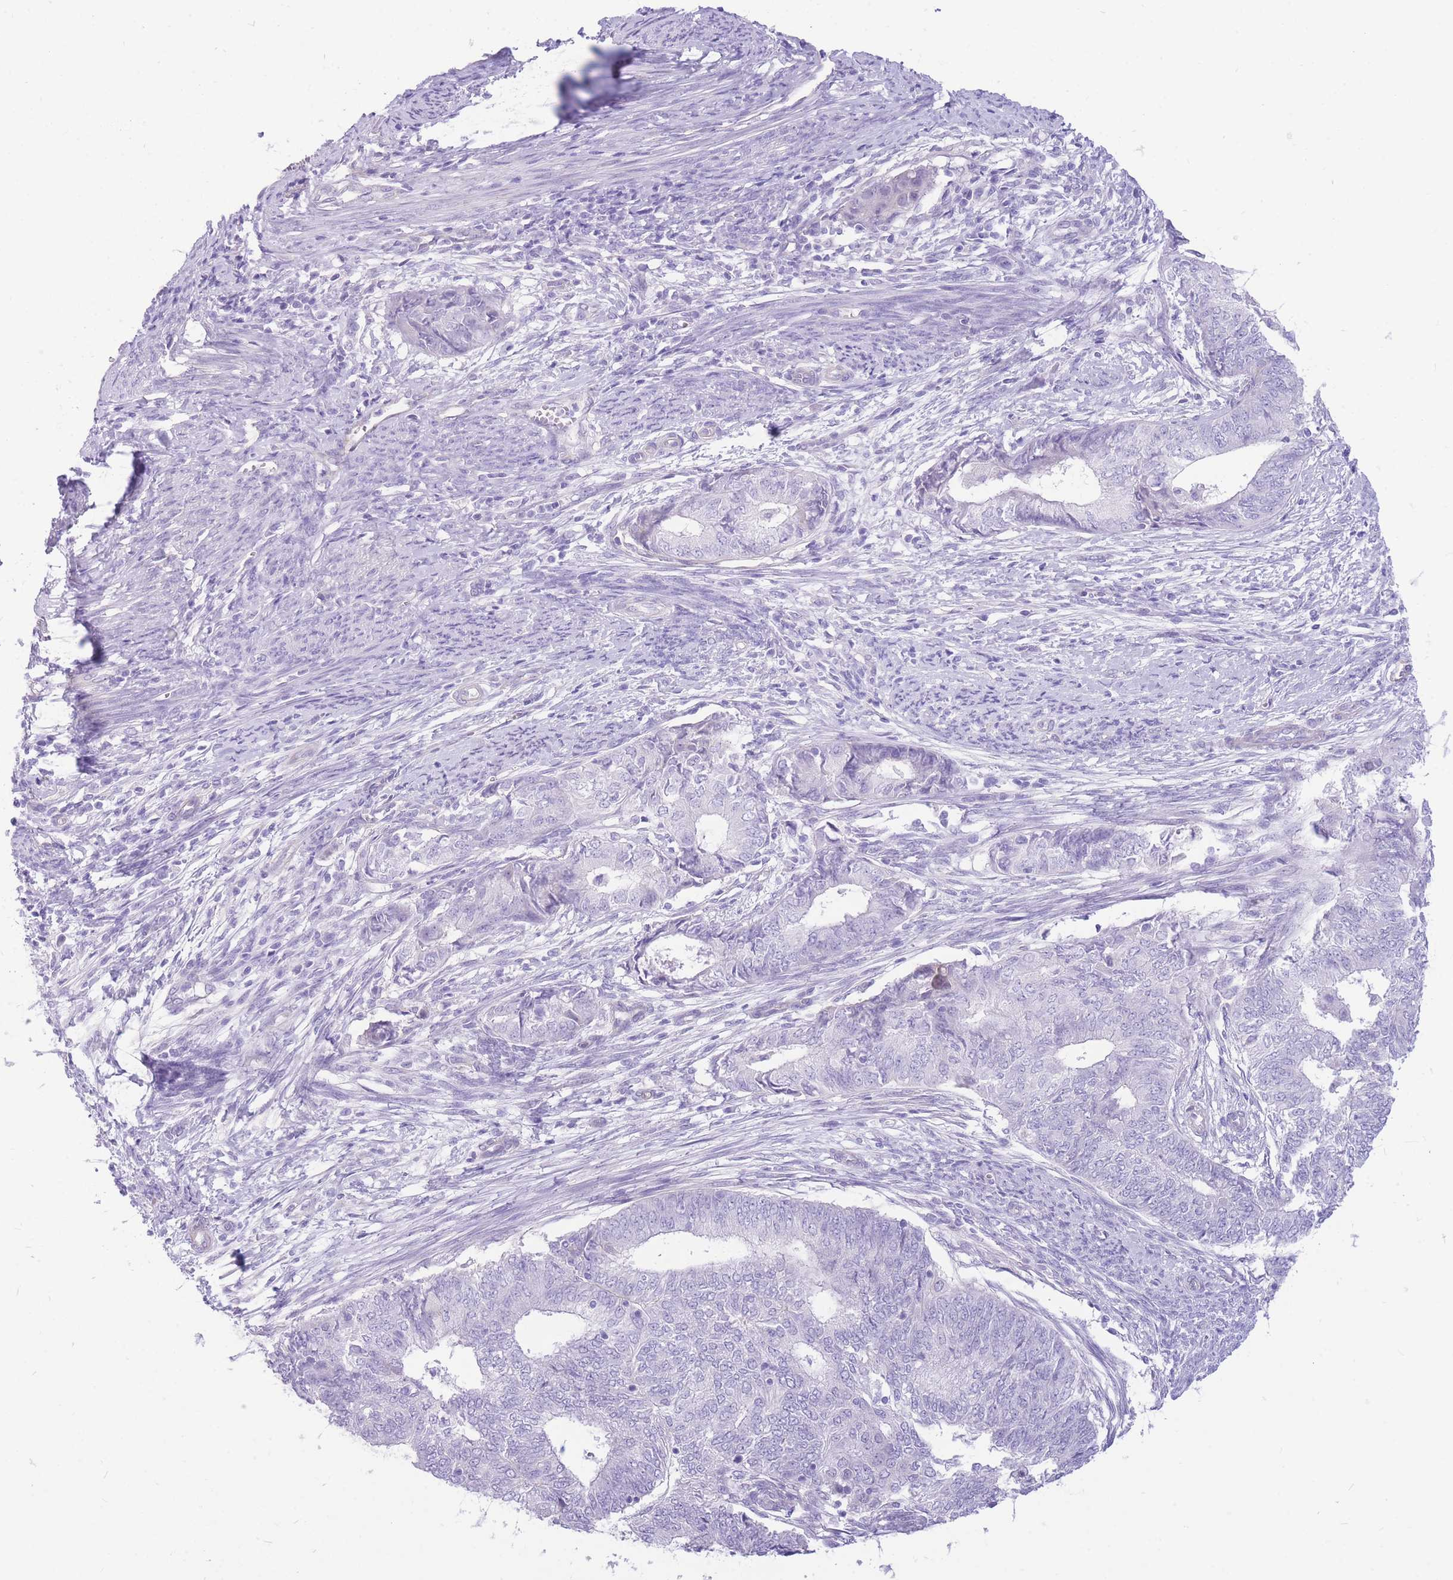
{"staining": {"intensity": "negative", "quantity": "none", "location": "none"}, "tissue": "endometrial cancer", "cell_type": "Tumor cells", "image_type": "cancer", "snomed": [{"axis": "morphology", "description": "Adenocarcinoma, NOS"}, {"axis": "topography", "description": "Endometrium"}], "caption": "This is a image of immunohistochemistry staining of endometrial cancer (adenocarcinoma), which shows no staining in tumor cells.", "gene": "ZNF311", "patient": {"sex": "female", "age": 62}}